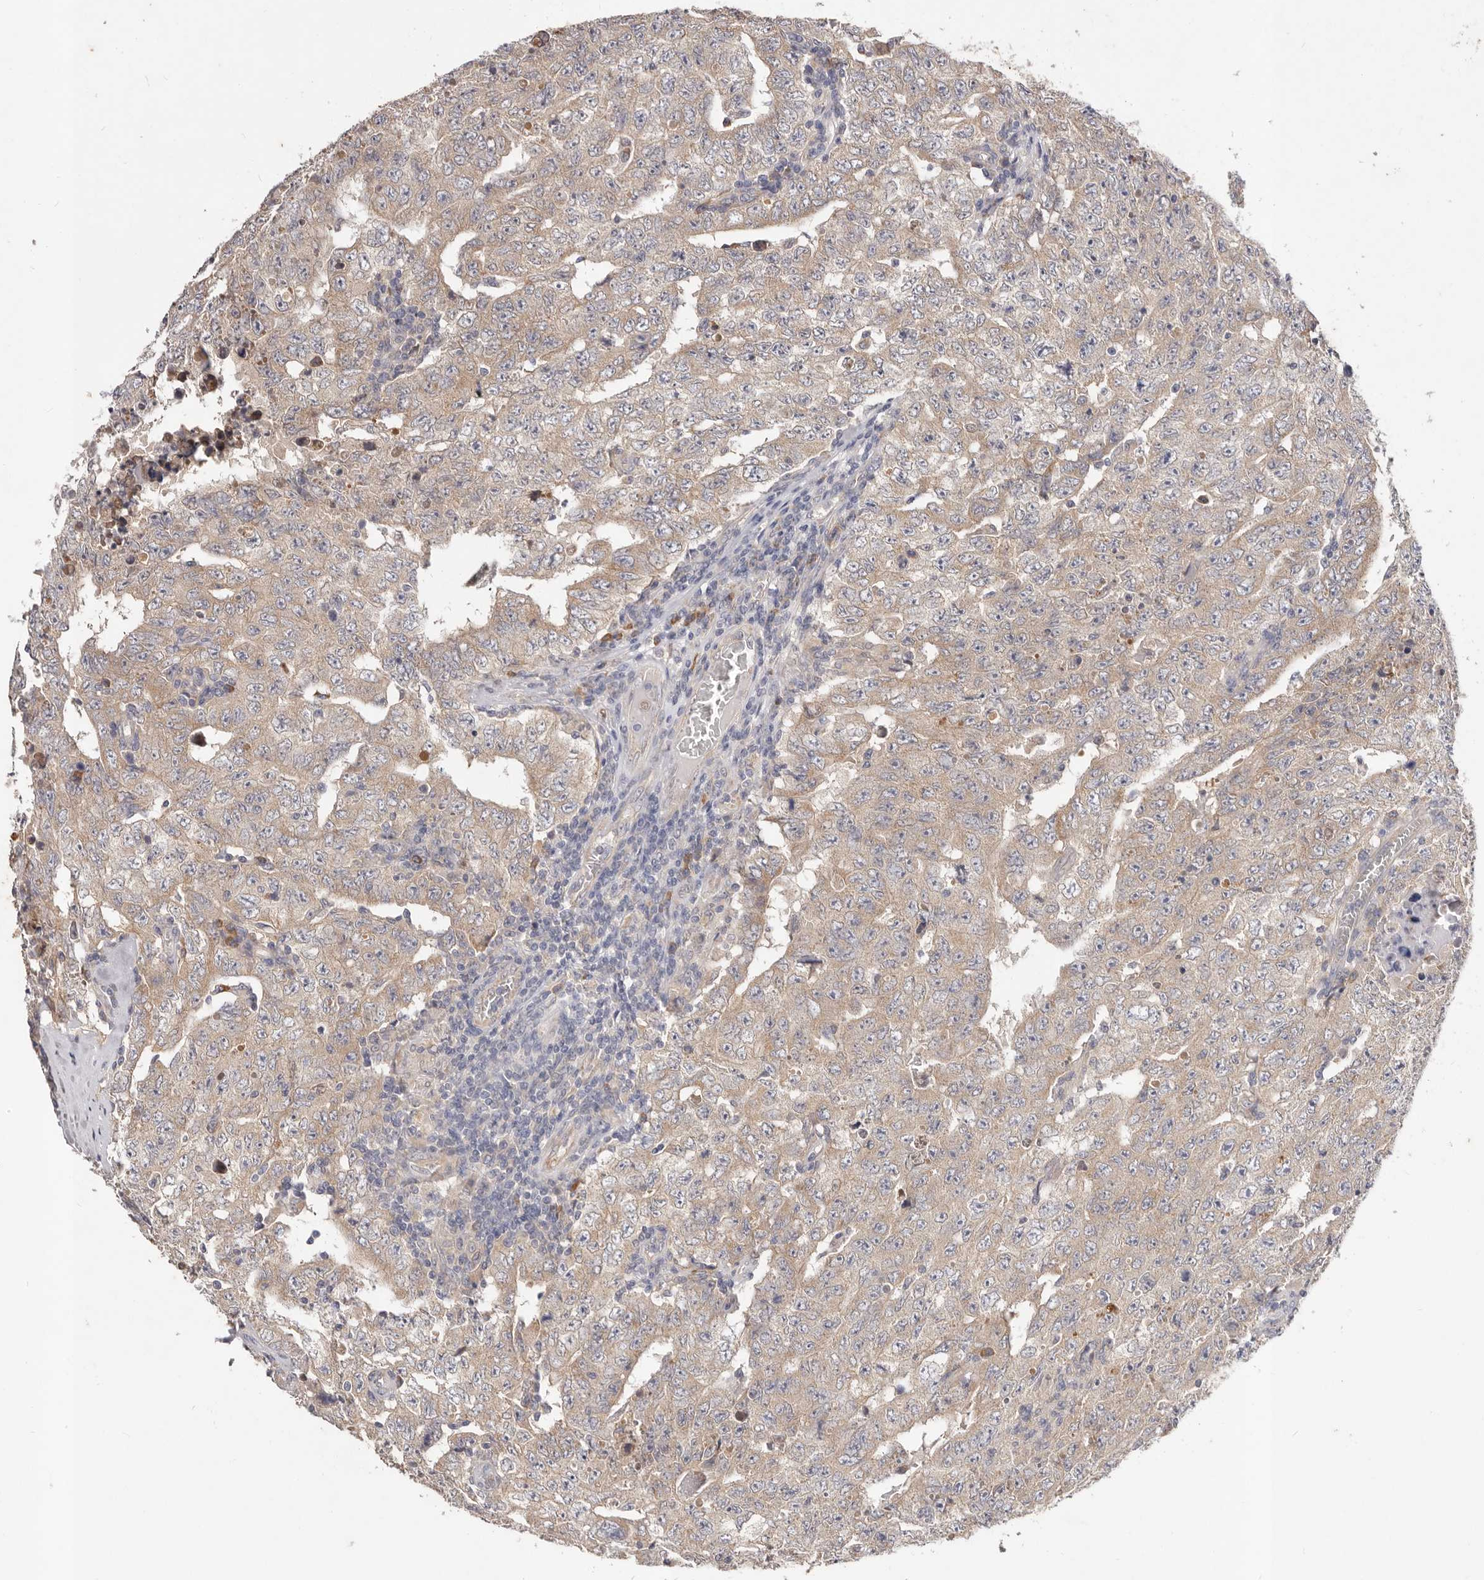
{"staining": {"intensity": "weak", "quantity": ">75%", "location": "cytoplasmic/membranous"}, "tissue": "testis cancer", "cell_type": "Tumor cells", "image_type": "cancer", "snomed": [{"axis": "morphology", "description": "Carcinoma, Embryonal, NOS"}, {"axis": "topography", "description": "Testis"}], "caption": "Embryonal carcinoma (testis) tissue demonstrates weak cytoplasmic/membranous positivity in approximately >75% of tumor cells", "gene": "WDR77", "patient": {"sex": "male", "age": 26}}